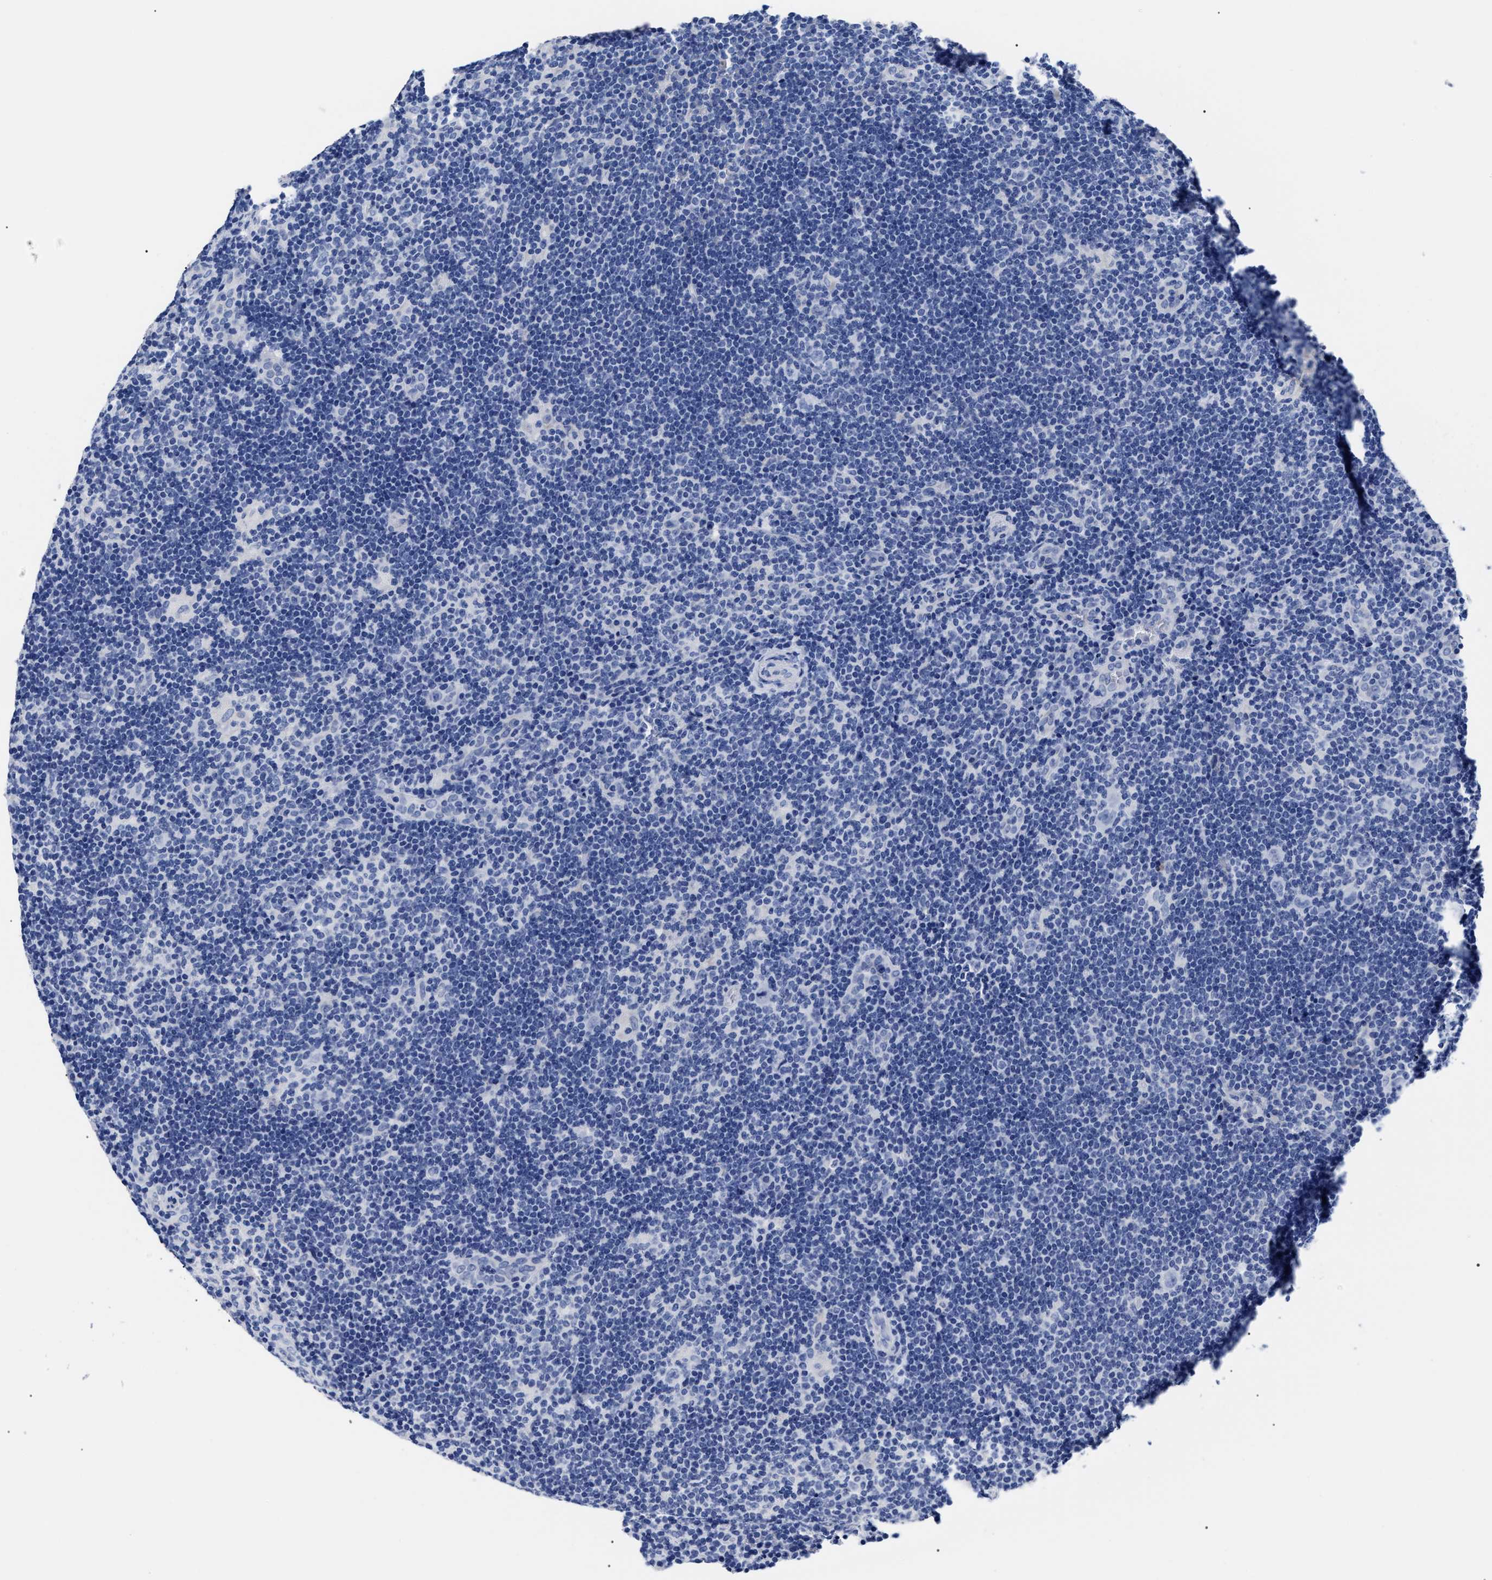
{"staining": {"intensity": "negative", "quantity": "none", "location": "none"}, "tissue": "lymphoma", "cell_type": "Tumor cells", "image_type": "cancer", "snomed": [{"axis": "morphology", "description": "Hodgkin's disease, NOS"}, {"axis": "topography", "description": "Lymph node"}], "caption": "This is an immunohistochemistry histopathology image of Hodgkin's disease. There is no expression in tumor cells.", "gene": "ALPG", "patient": {"sex": "female", "age": 57}}